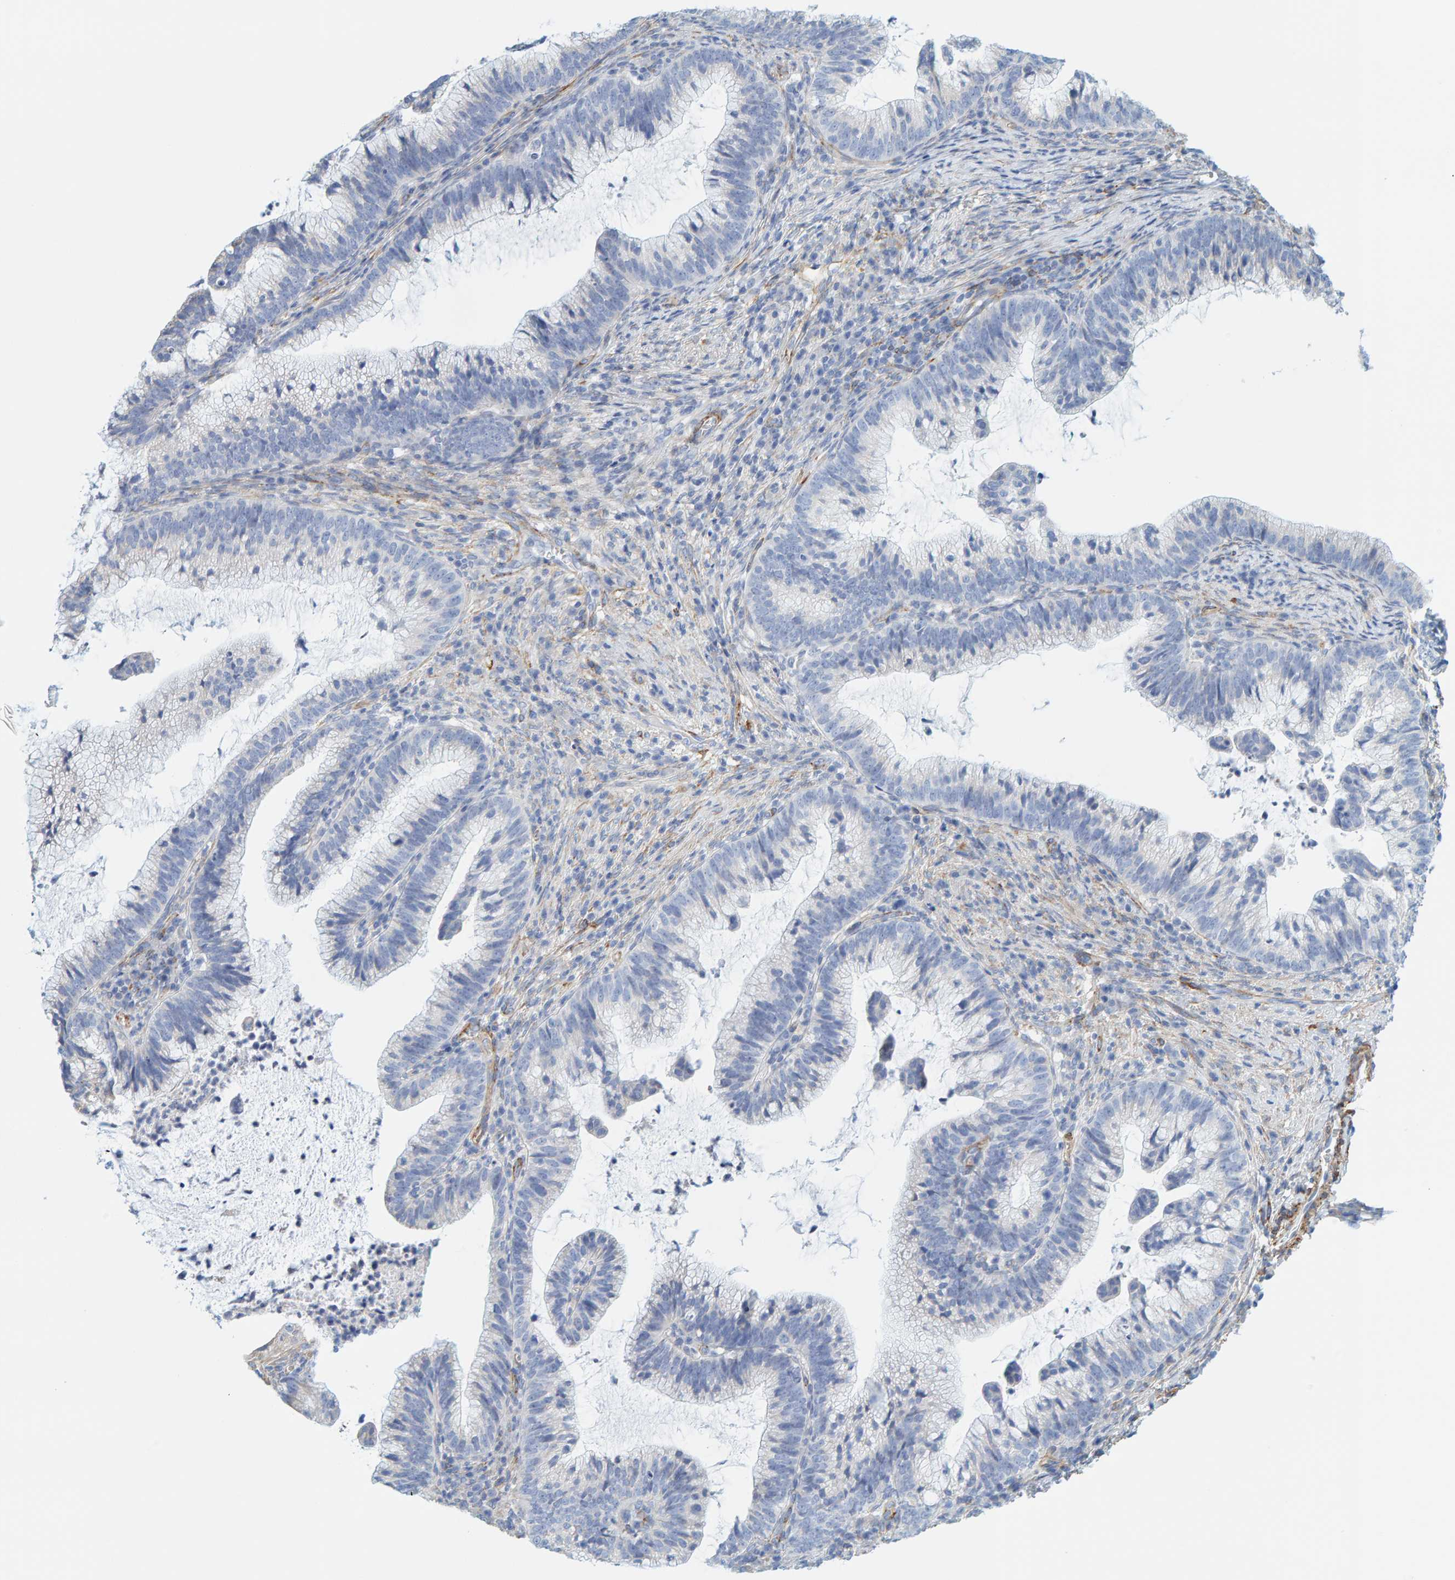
{"staining": {"intensity": "negative", "quantity": "none", "location": "none"}, "tissue": "cervical cancer", "cell_type": "Tumor cells", "image_type": "cancer", "snomed": [{"axis": "morphology", "description": "Adenocarcinoma, NOS"}, {"axis": "topography", "description": "Cervix"}], "caption": "Tumor cells show no significant staining in cervical cancer (adenocarcinoma).", "gene": "MAP1B", "patient": {"sex": "female", "age": 36}}